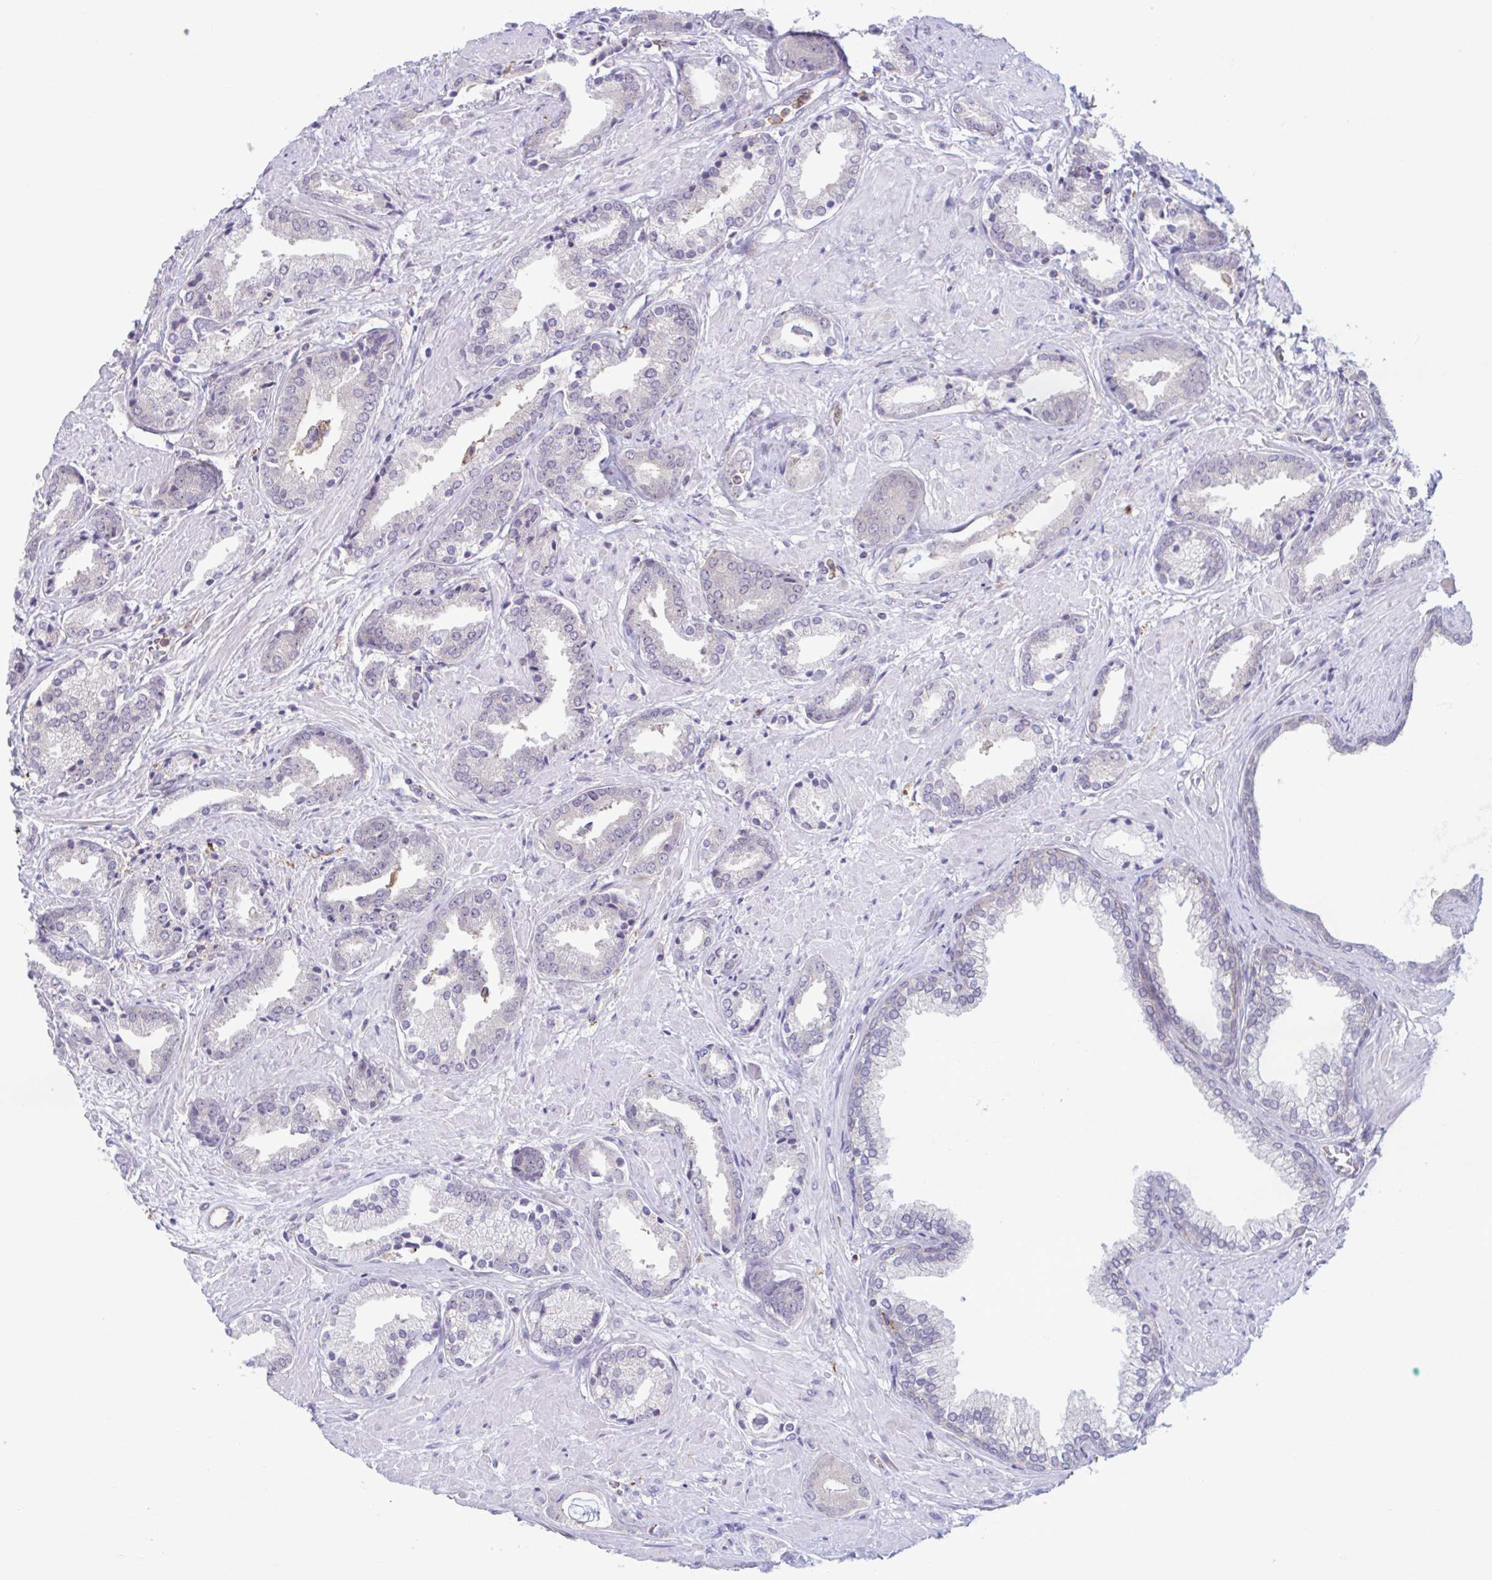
{"staining": {"intensity": "negative", "quantity": "none", "location": "none"}, "tissue": "prostate cancer", "cell_type": "Tumor cells", "image_type": "cancer", "snomed": [{"axis": "morphology", "description": "Adenocarcinoma, High grade"}, {"axis": "topography", "description": "Prostate"}], "caption": "Micrograph shows no significant protein expression in tumor cells of prostate adenocarcinoma (high-grade). (Stains: DAB immunohistochemistry with hematoxylin counter stain, Microscopy: brightfield microscopy at high magnification).", "gene": "ADAT3", "patient": {"sex": "male", "age": 56}}